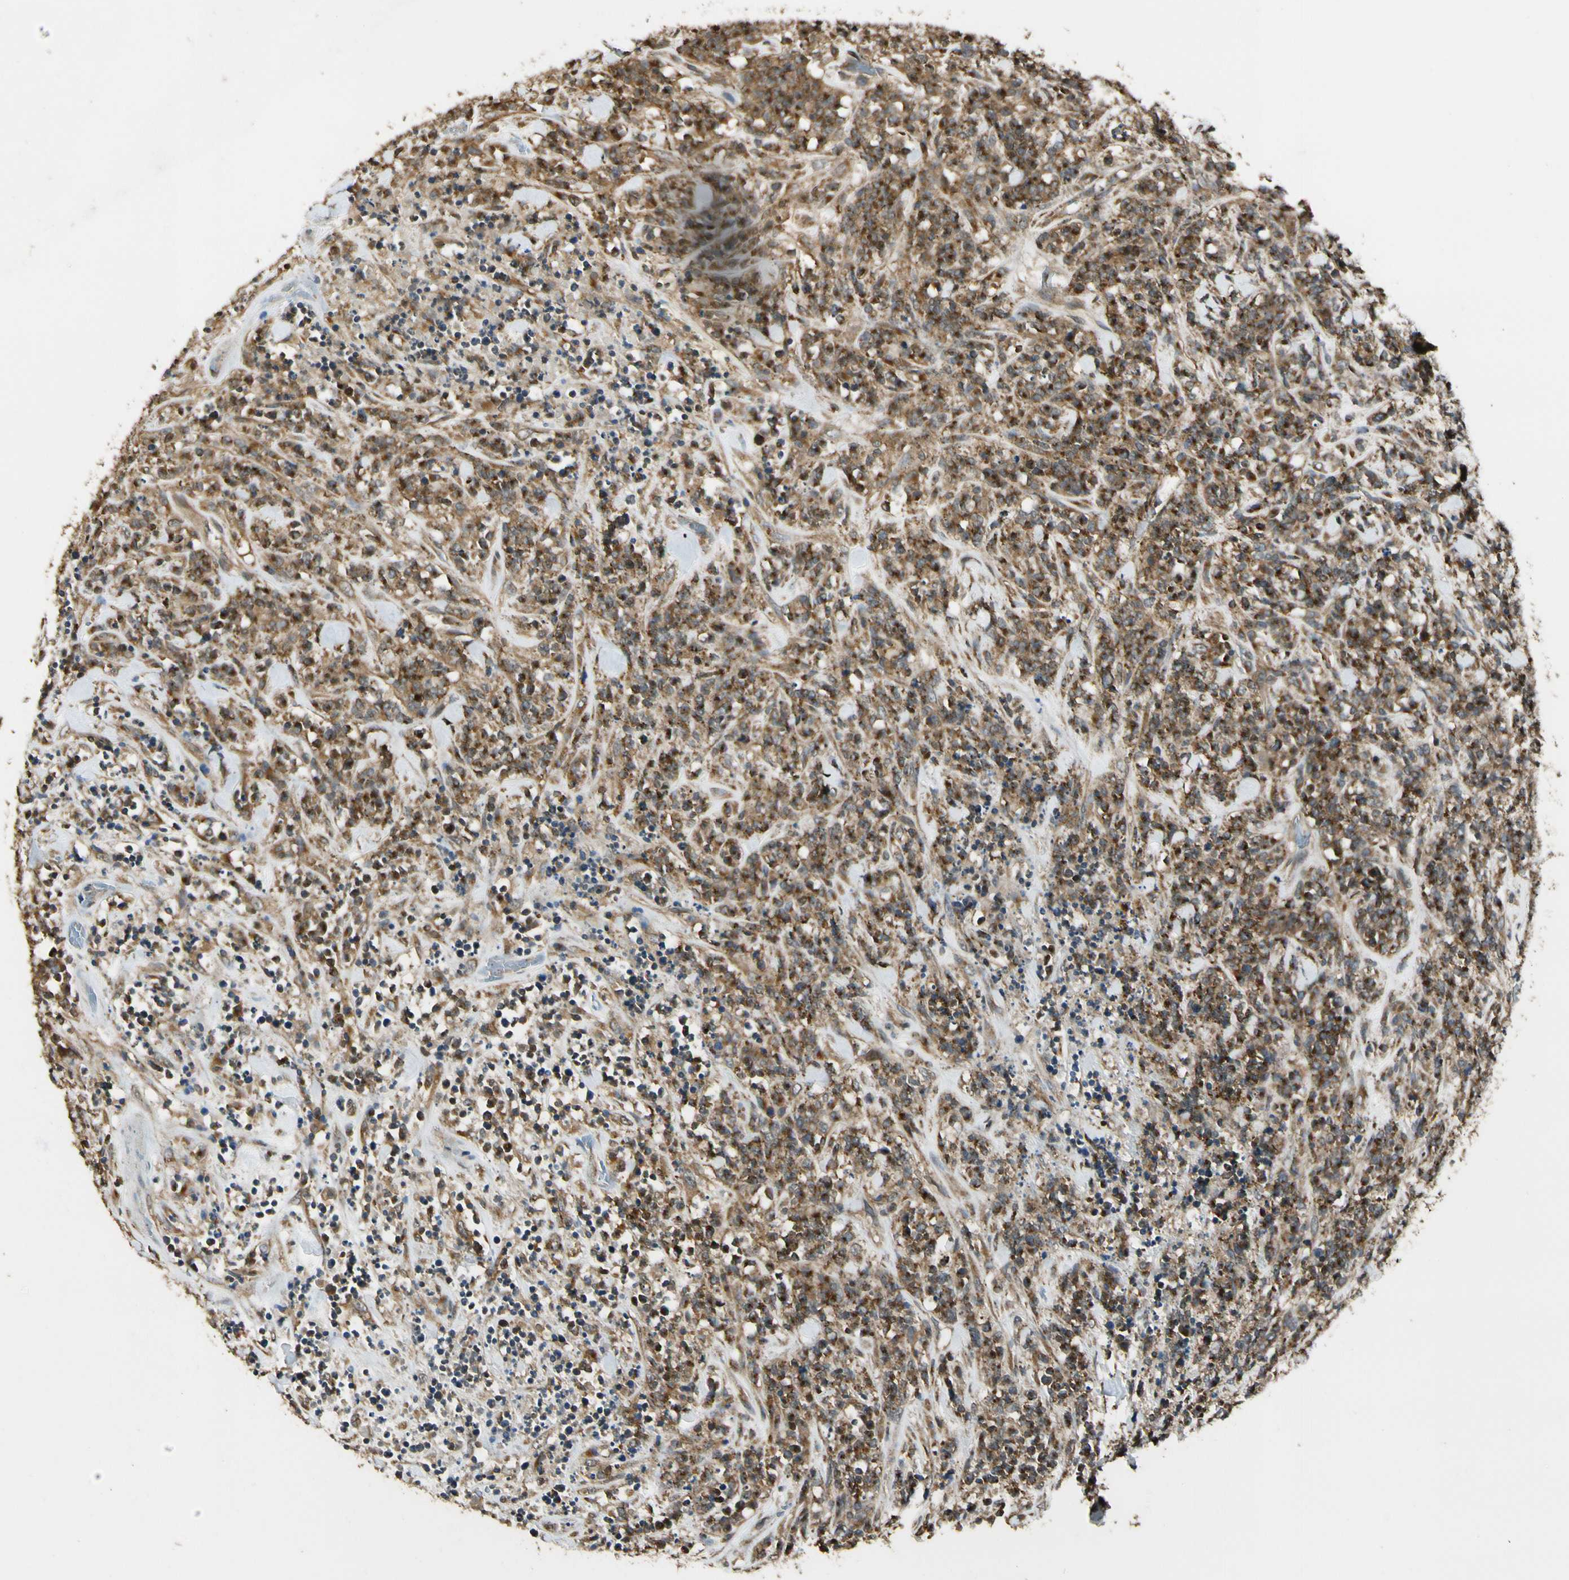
{"staining": {"intensity": "moderate", "quantity": ">75%", "location": "cytoplasmic/membranous"}, "tissue": "lymphoma", "cell_type": "Tumor cells", "image_type": "cancer", "snomed": [{"axis": "morphology", "description": "Malignant lymphoma, non-Hodgkin's type, High grade"}, {"axis": "topography", "description": "Soft tissue"}], "caption": "This image displays immunohistochemistry (IHC) staining of human malignant lymphoma, non-Hodgkin's type (high-grade), with medium moderate cytoplasmic/membranous positivity in about >75% of tumor cells.", "gene": "LAMTOR1", "patient": {"sex": "male", "age": 18}}